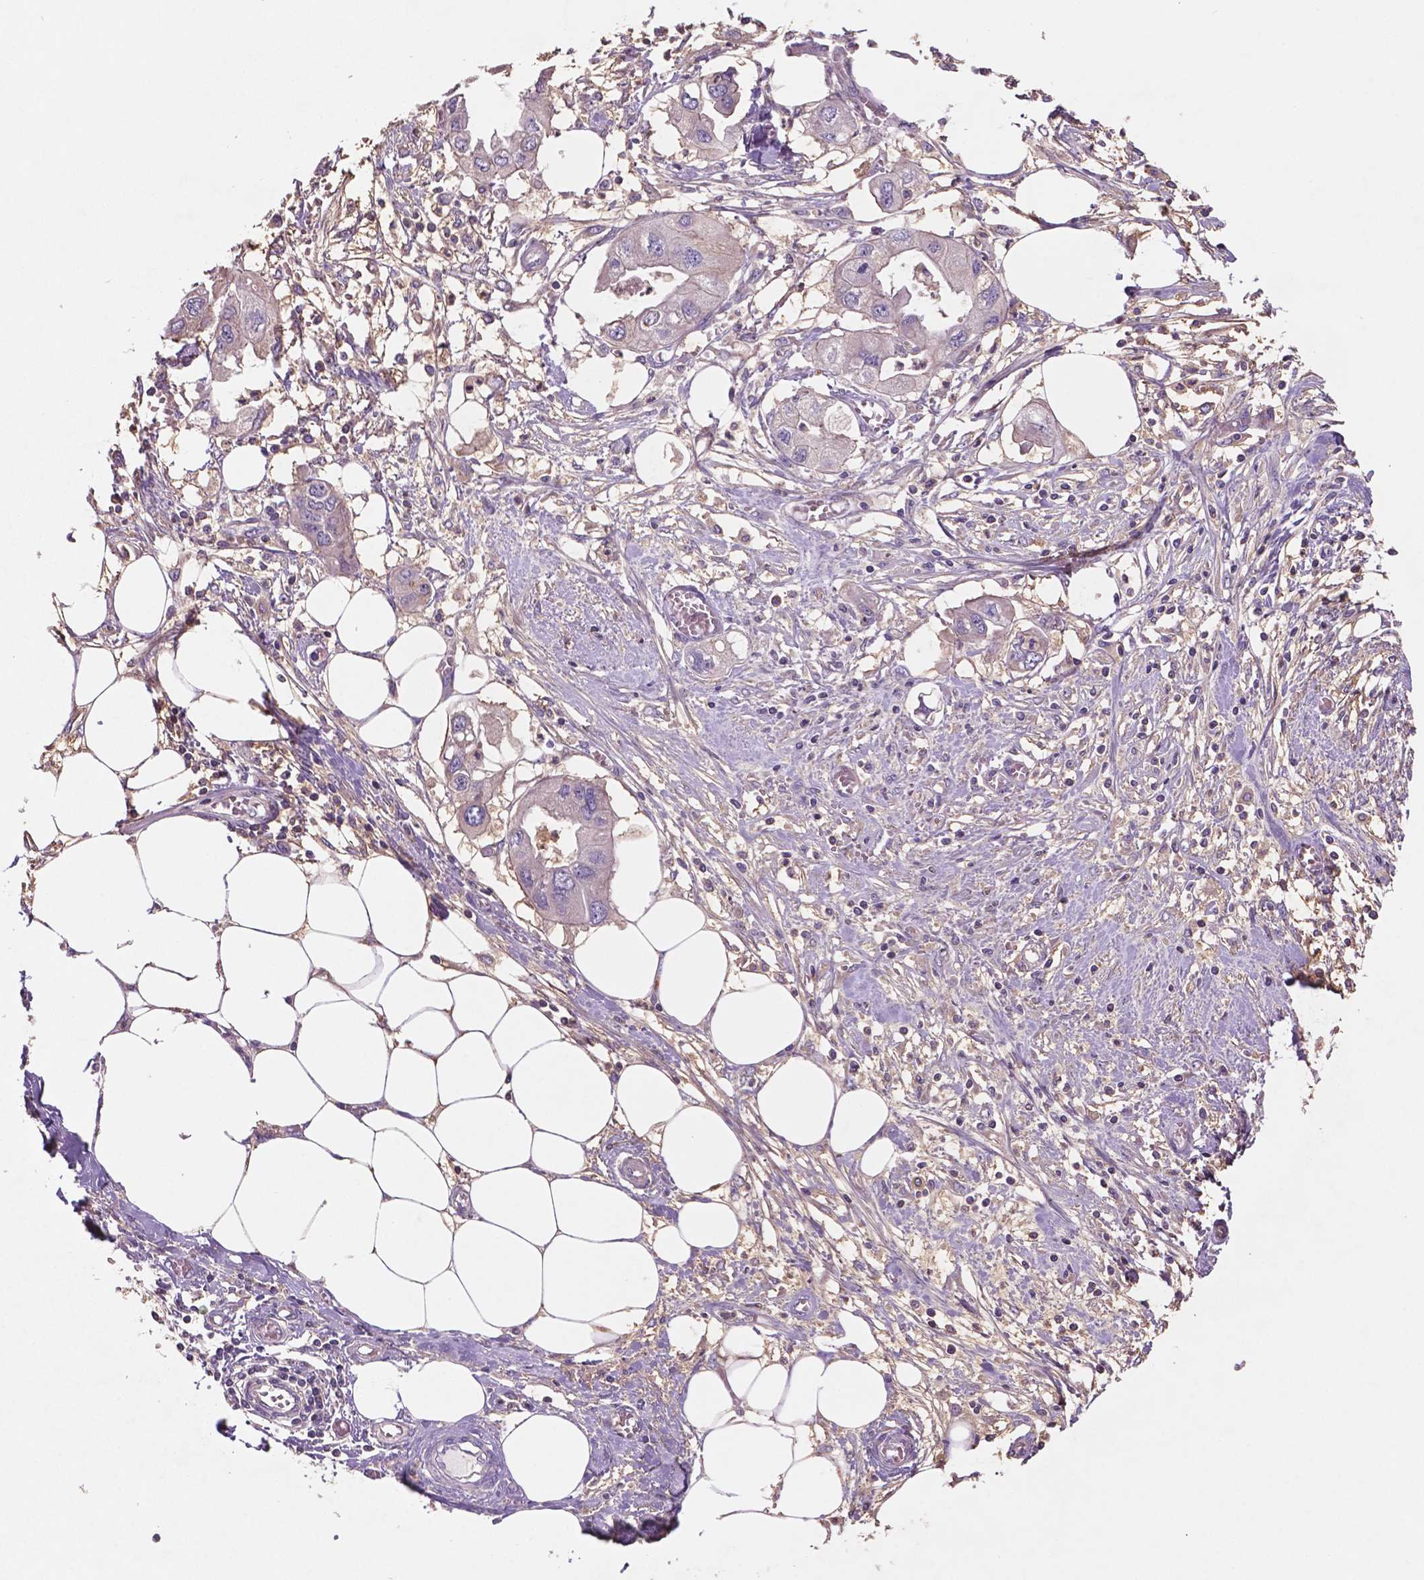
{"staining": {"intensity": "negative", "quantity": "none", "location": "none"}, "tissue": "endometrial cancer", "cell_type": "Tumor cells", "image_type": "cancer", "snomed": [{"axis": "morphology", "description": "Adenocarcinoma, NOS"}, {"axis": "morphology", "description": "Adenocarcinoma, metastatic, NOS"}, {"axis": "topography", "description": "Adipose tissue"}, {"axis": "topography", "description": "Endometrium"}], "caption": "The photomicrograph shows no staining of tumor cells in endometrial cancer.", "gene": "MKRN2OS", "patient": {"sex": "female", "age": 67}}